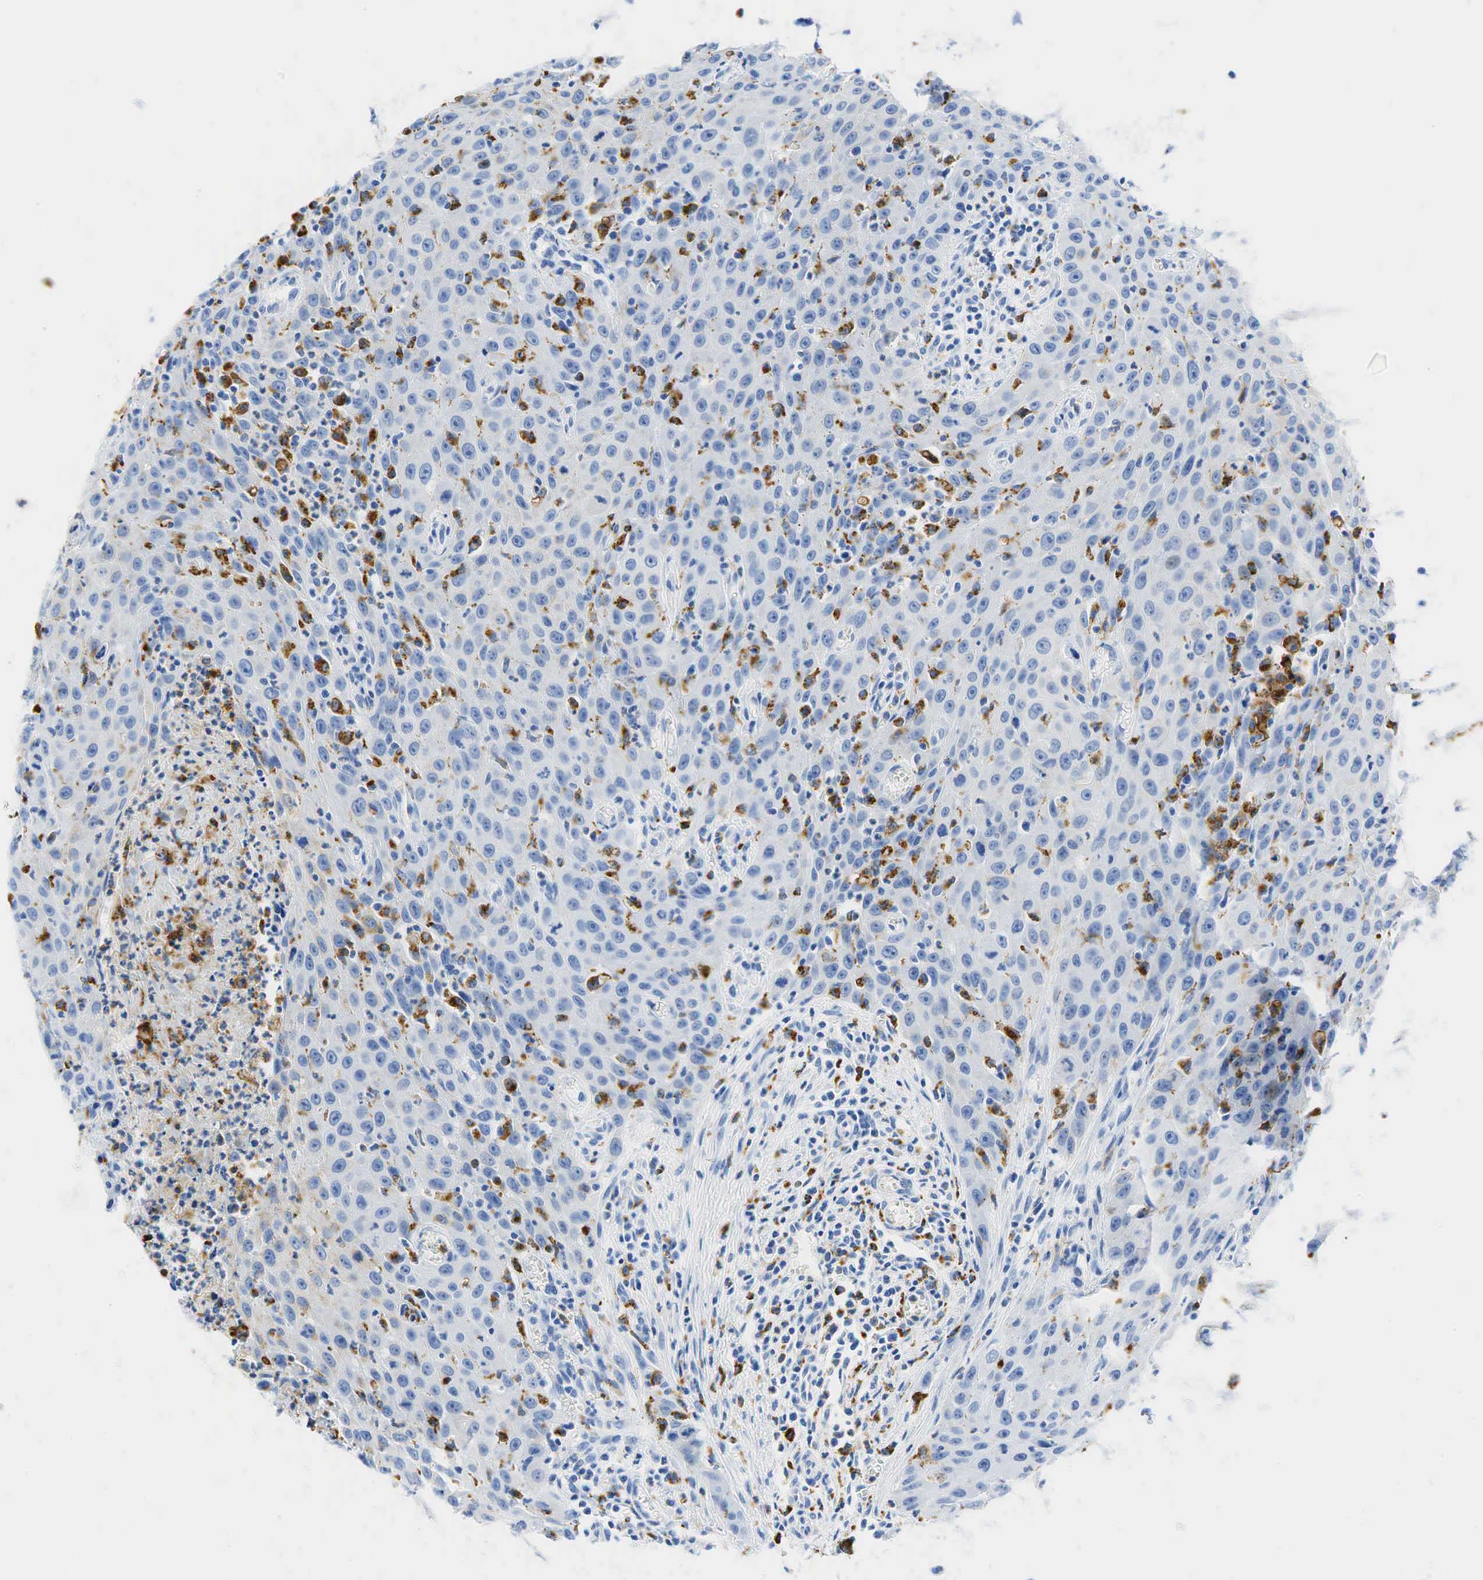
{"staining": {"intensity": "weak", "quantity": "<25%", "location": "cytoplasmic/membranous"}, "tissue": "urothelial cancer", "cell_type": "Tumor cells", "image_type": "cancer", "snomed": [{"axis": "morphology", "description": "Urothelial carcinoma, High grade"}, {"axis": "topography", "description": "Urinary bladder"}], "caption": "Urothelial cancer stained for a protein using immunohistochemistry (IHC) reveals no positivity tumor cells.", "gene": "CD68", "patient": {"sex": "male", "age": 66}}